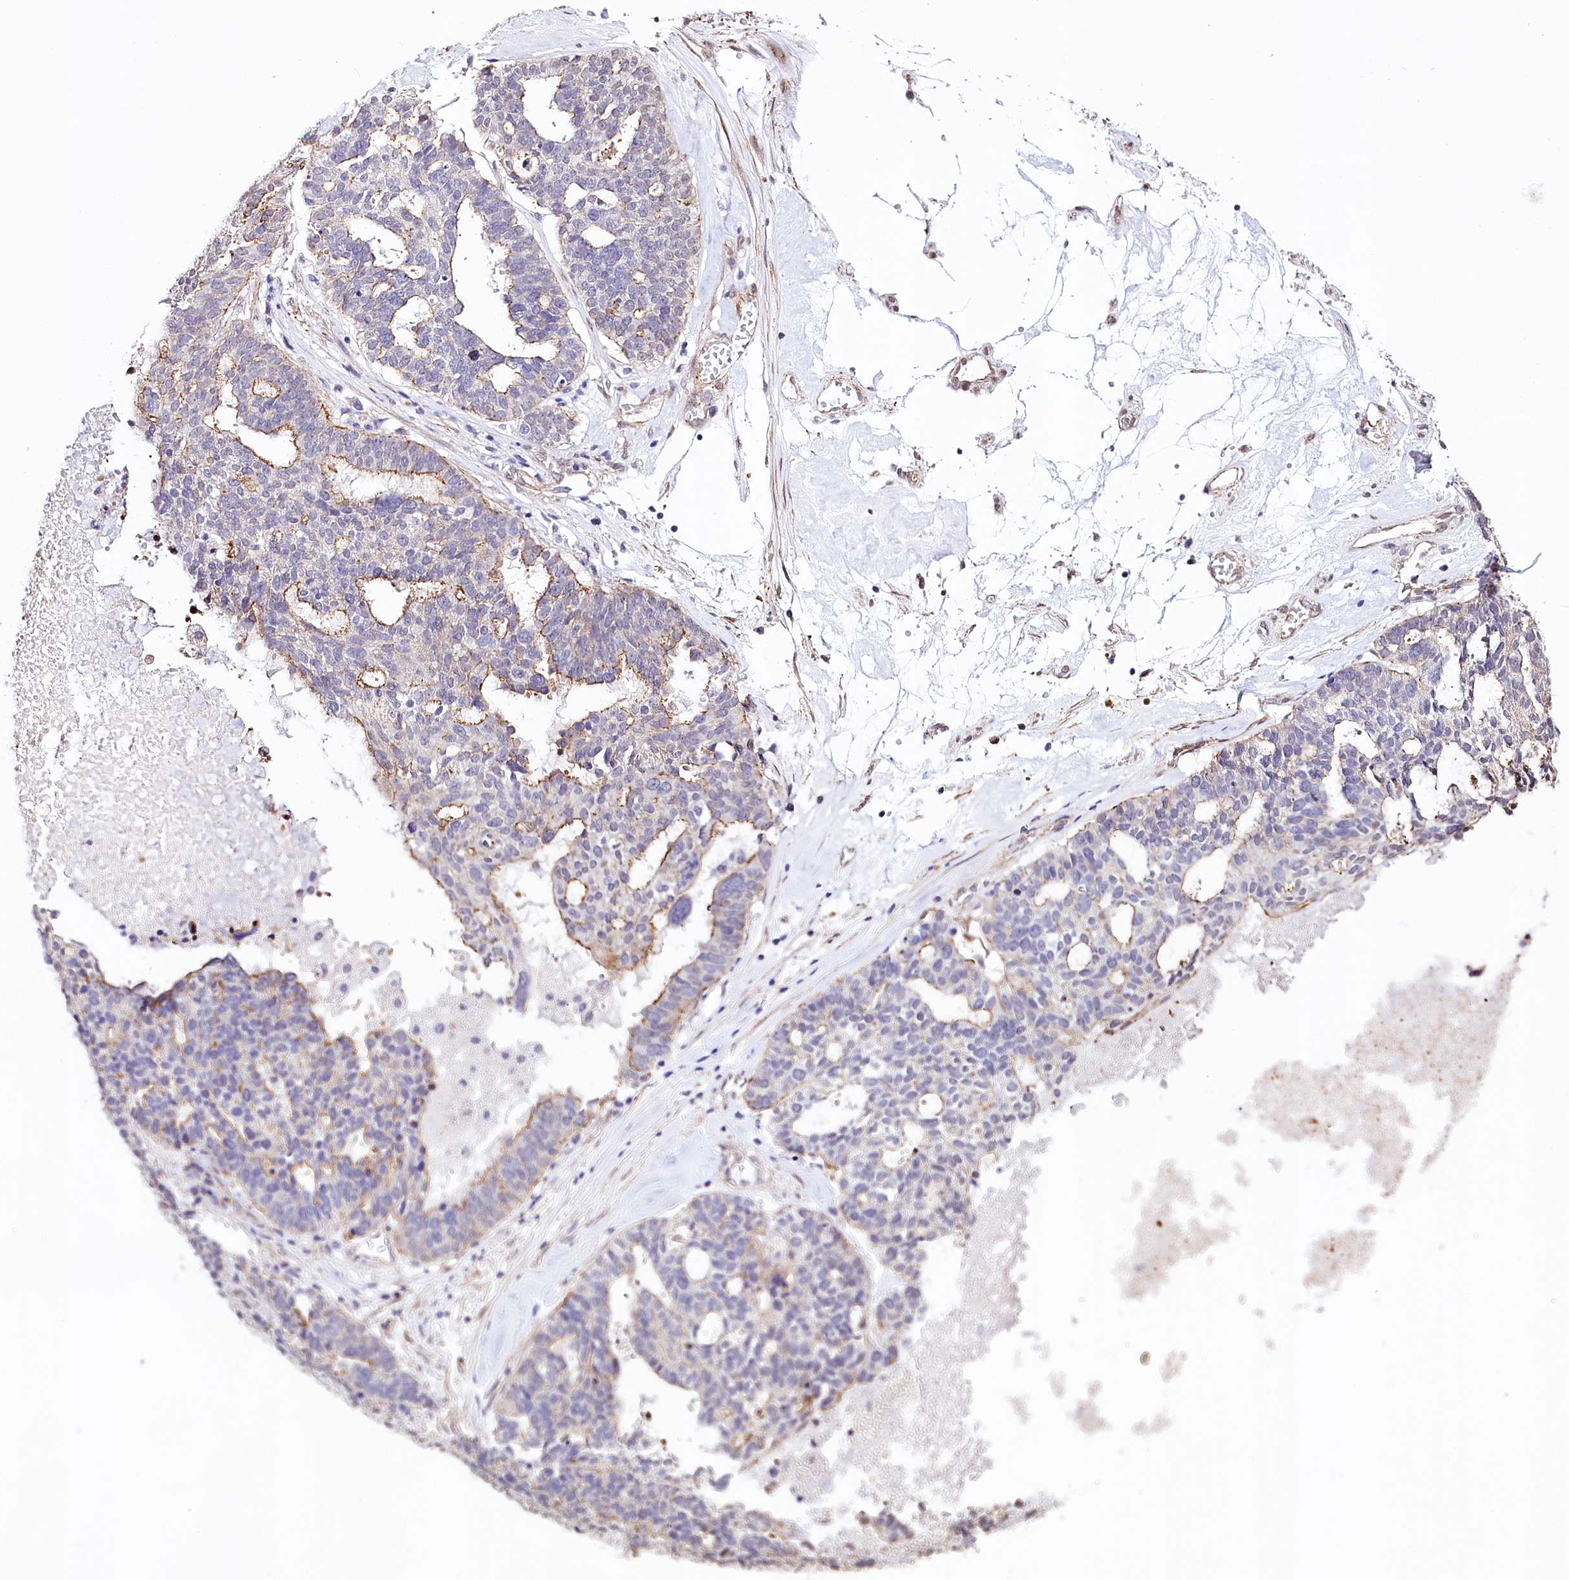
{"staining": {"intensity": "moderate", "quantity": "<25%", "location": "cytoplasmic/membranous"}, "tissue": "ovarian cancer", "cell_type": "Tumor cells", "image_type": "cancer", "snomed": [{"axis": "morphology", "description": "Cystadenocarcinoma, serous, NOS"}, {"axis": "topography", "description": "Ovary"}], "caption": "Immunohistochemistry histopathology image of human serous cystadenocarcinoma (ovarian) stained for a protein (brown), which demonstrates low levels of moderate cytoplasmic/membranous staining in approximately <25% of tumor cells.", "gene": "ST7", "patient": {"sex": "female", "age": 59}}